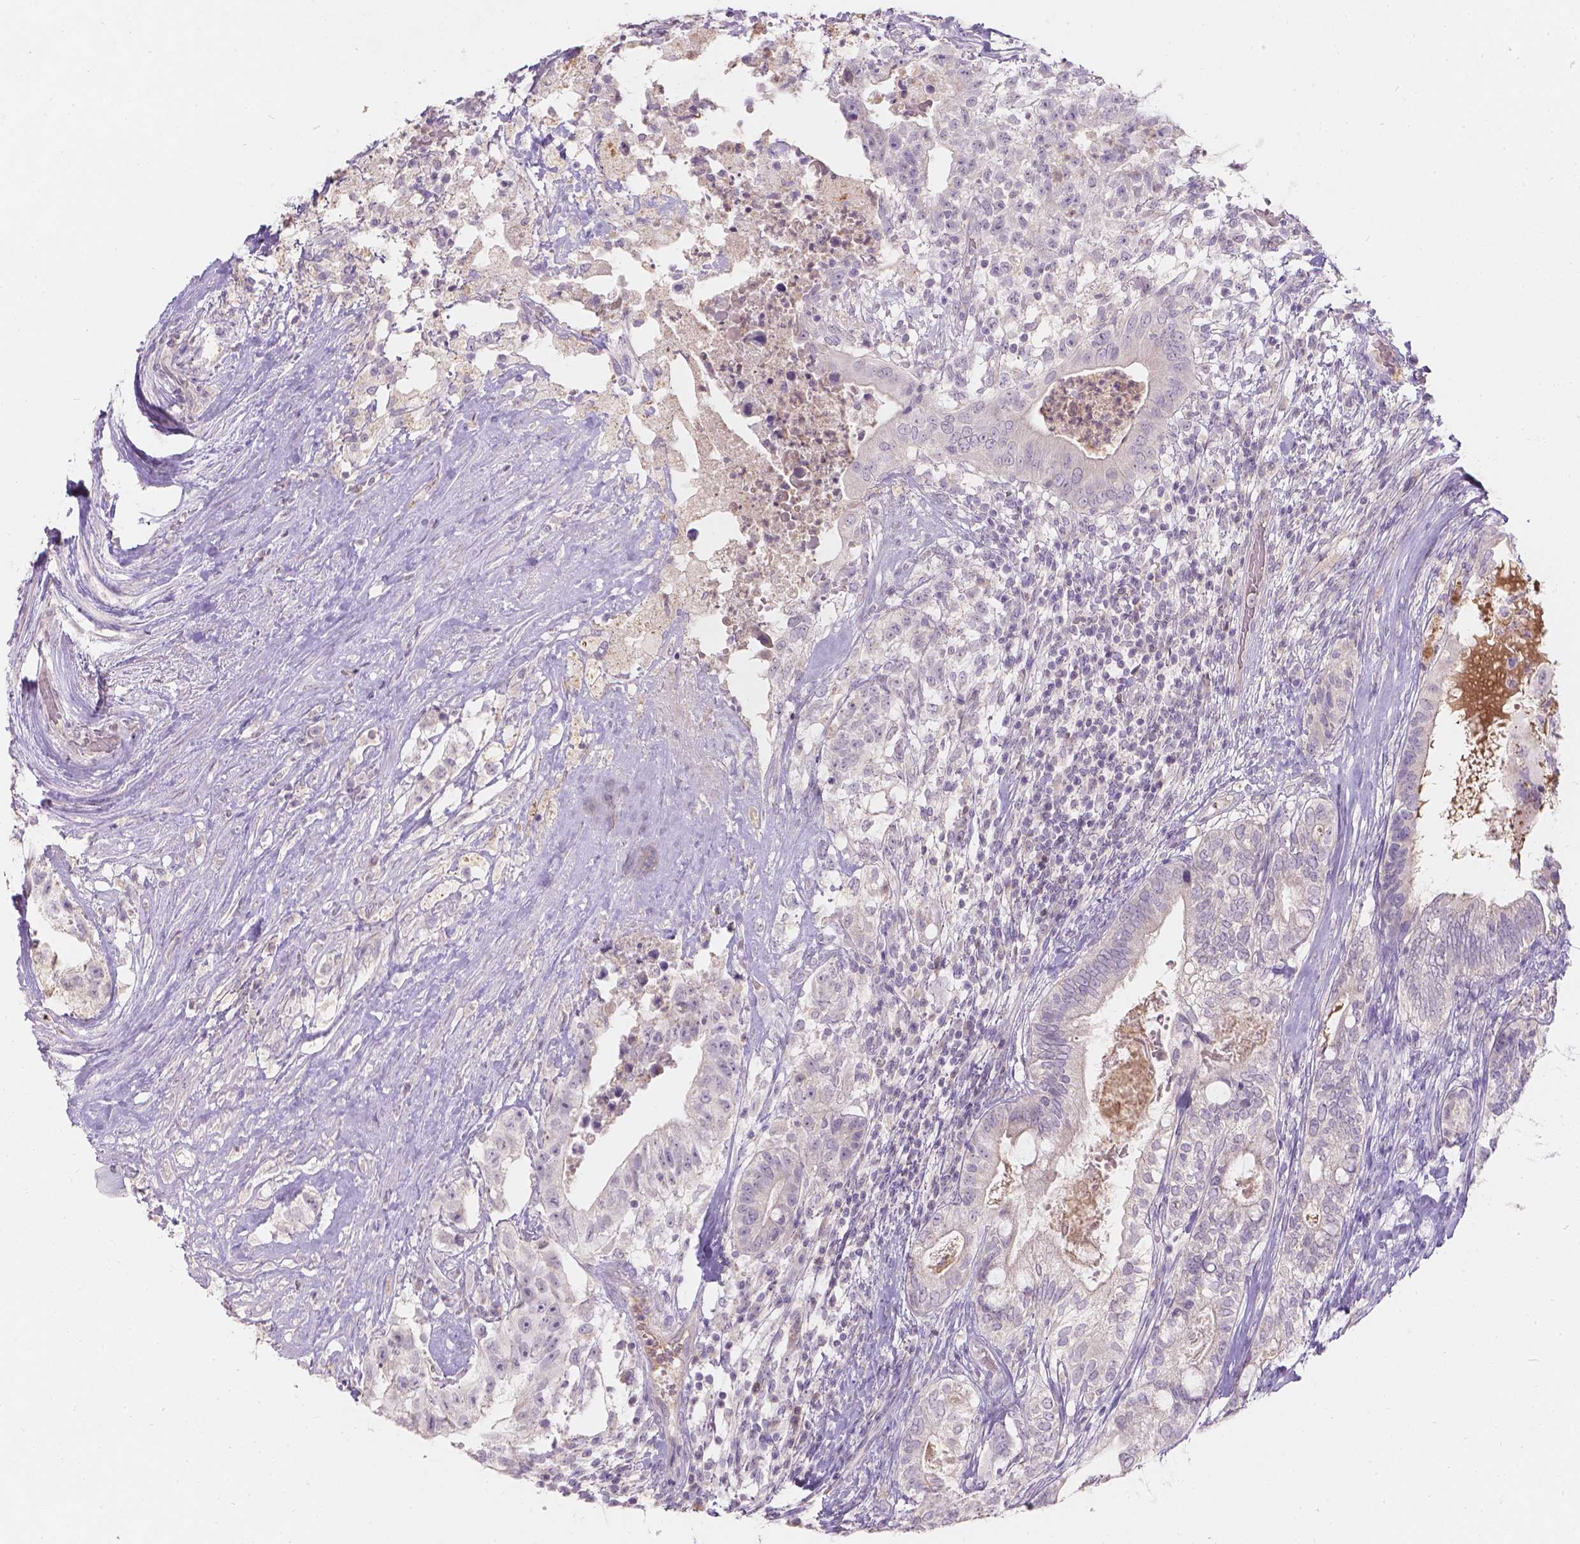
{"staining": {"intensity": "negative", "quantity": "none", "location": "none"}, "tissue": "testis cancer", "cell_type": "Tumor cells", "image_type": "cancer", "snomed": [{"axis": "morphology", "description": "Seminoma, NOS"}, {"axis": "morphology", "description": "Carcinoma, Embryonal, NOS"}, {"axis": "topography", "description": "Testis"}], "caption": "This is a photomicrograph of IHC staining of seminoma (testis), which shows no staining in tumor cells.", "gene": "DCAF4L1", "patient": {"sex": "male", "age": 41}}